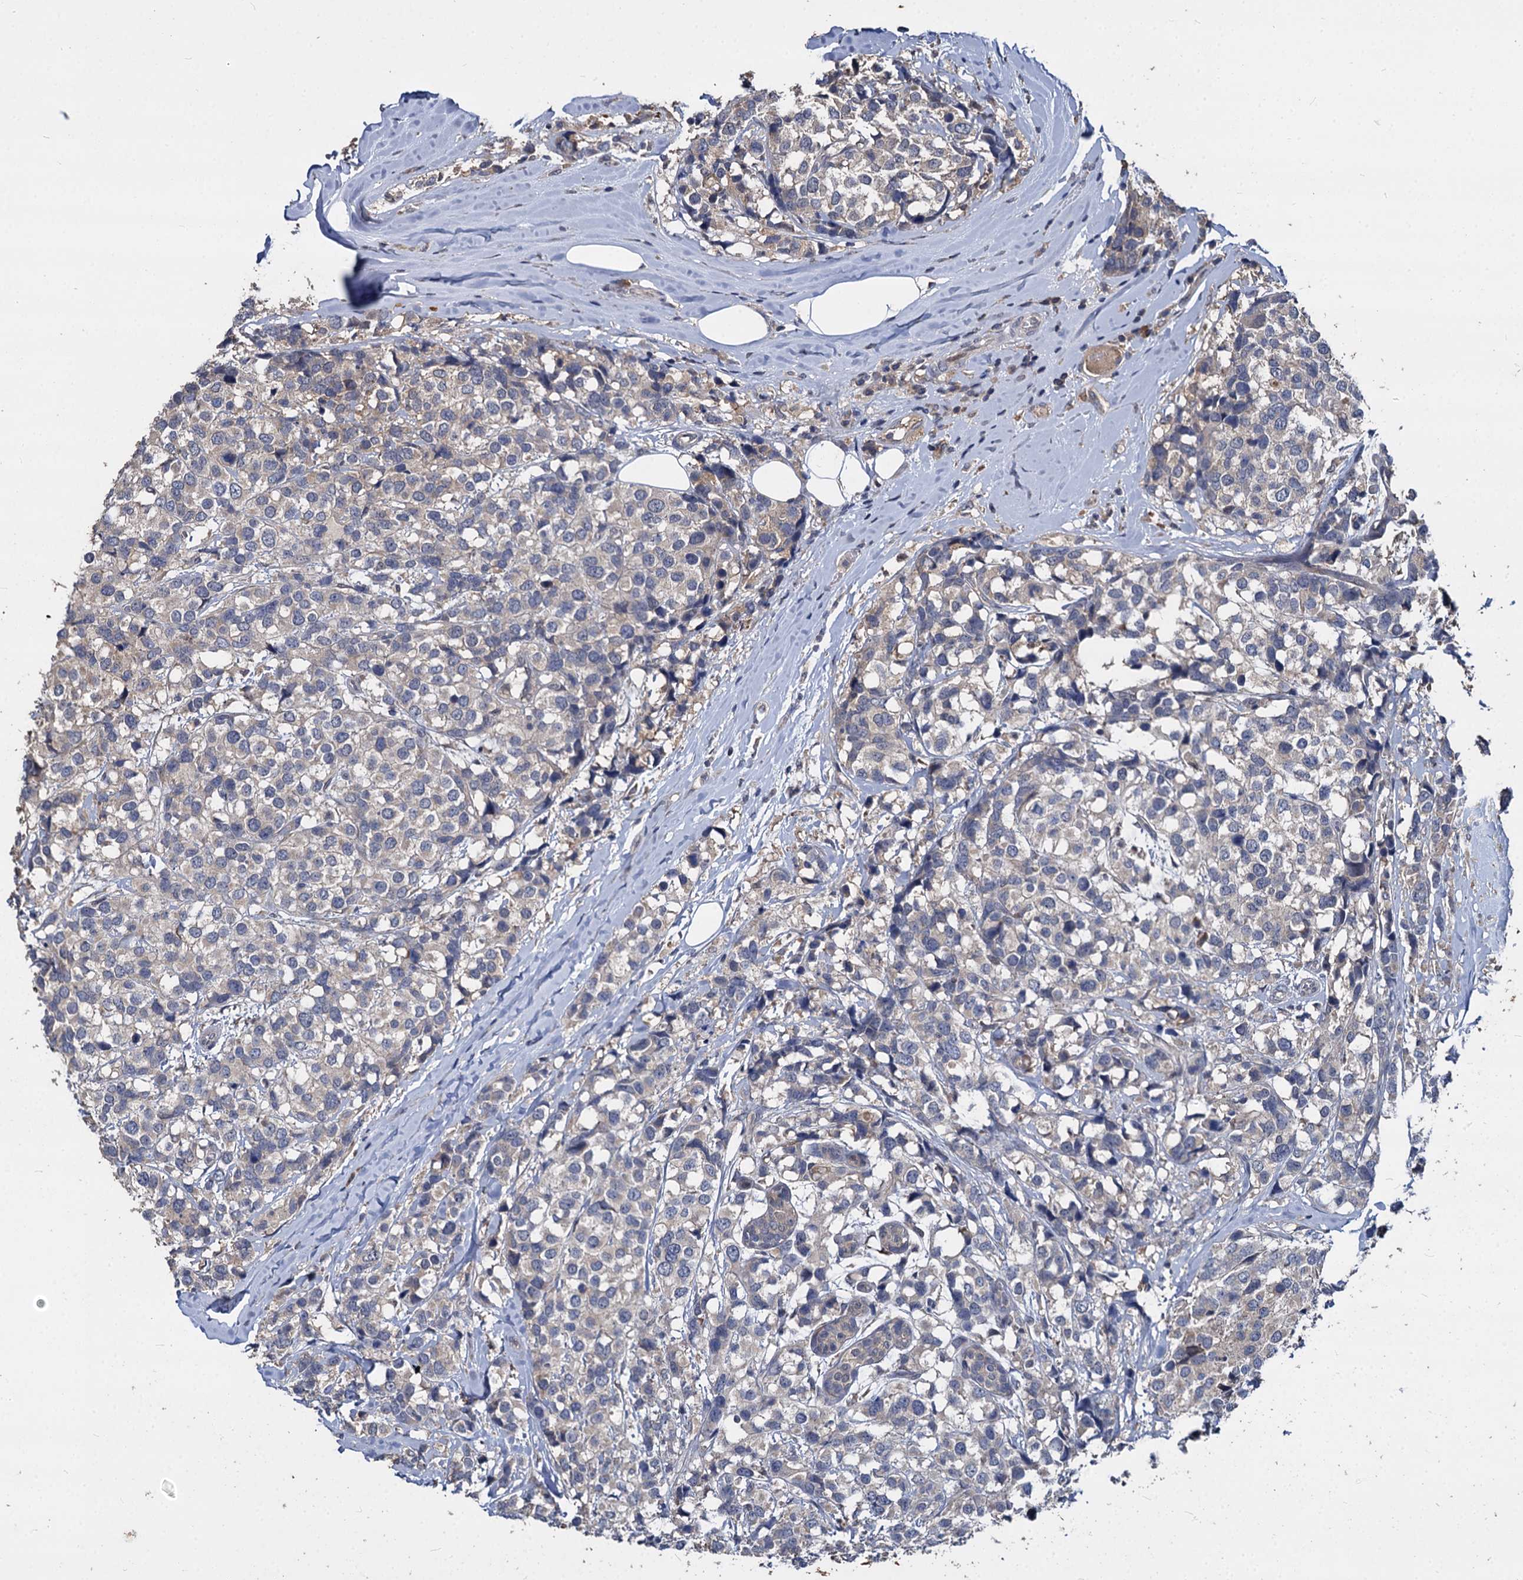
{"staining": {"intensity": "weak", "quantity": "<25%", "location": "cytoplasmic/membranous"}, "tissue": "breast cancer", "cell_type": "Tumor cells", "image_type": "cancer", "snomed": [{"axis": "morphology", "description": "Lobular carcinoma"}, {"axis": "topography", "description": "Breast"}], "caption": "This is an IHC image of breast lobular carcinoma. There is no expression in tumor cells.", "gene": "CCDC184", "patient": {"sex": "female", "age": 59}}